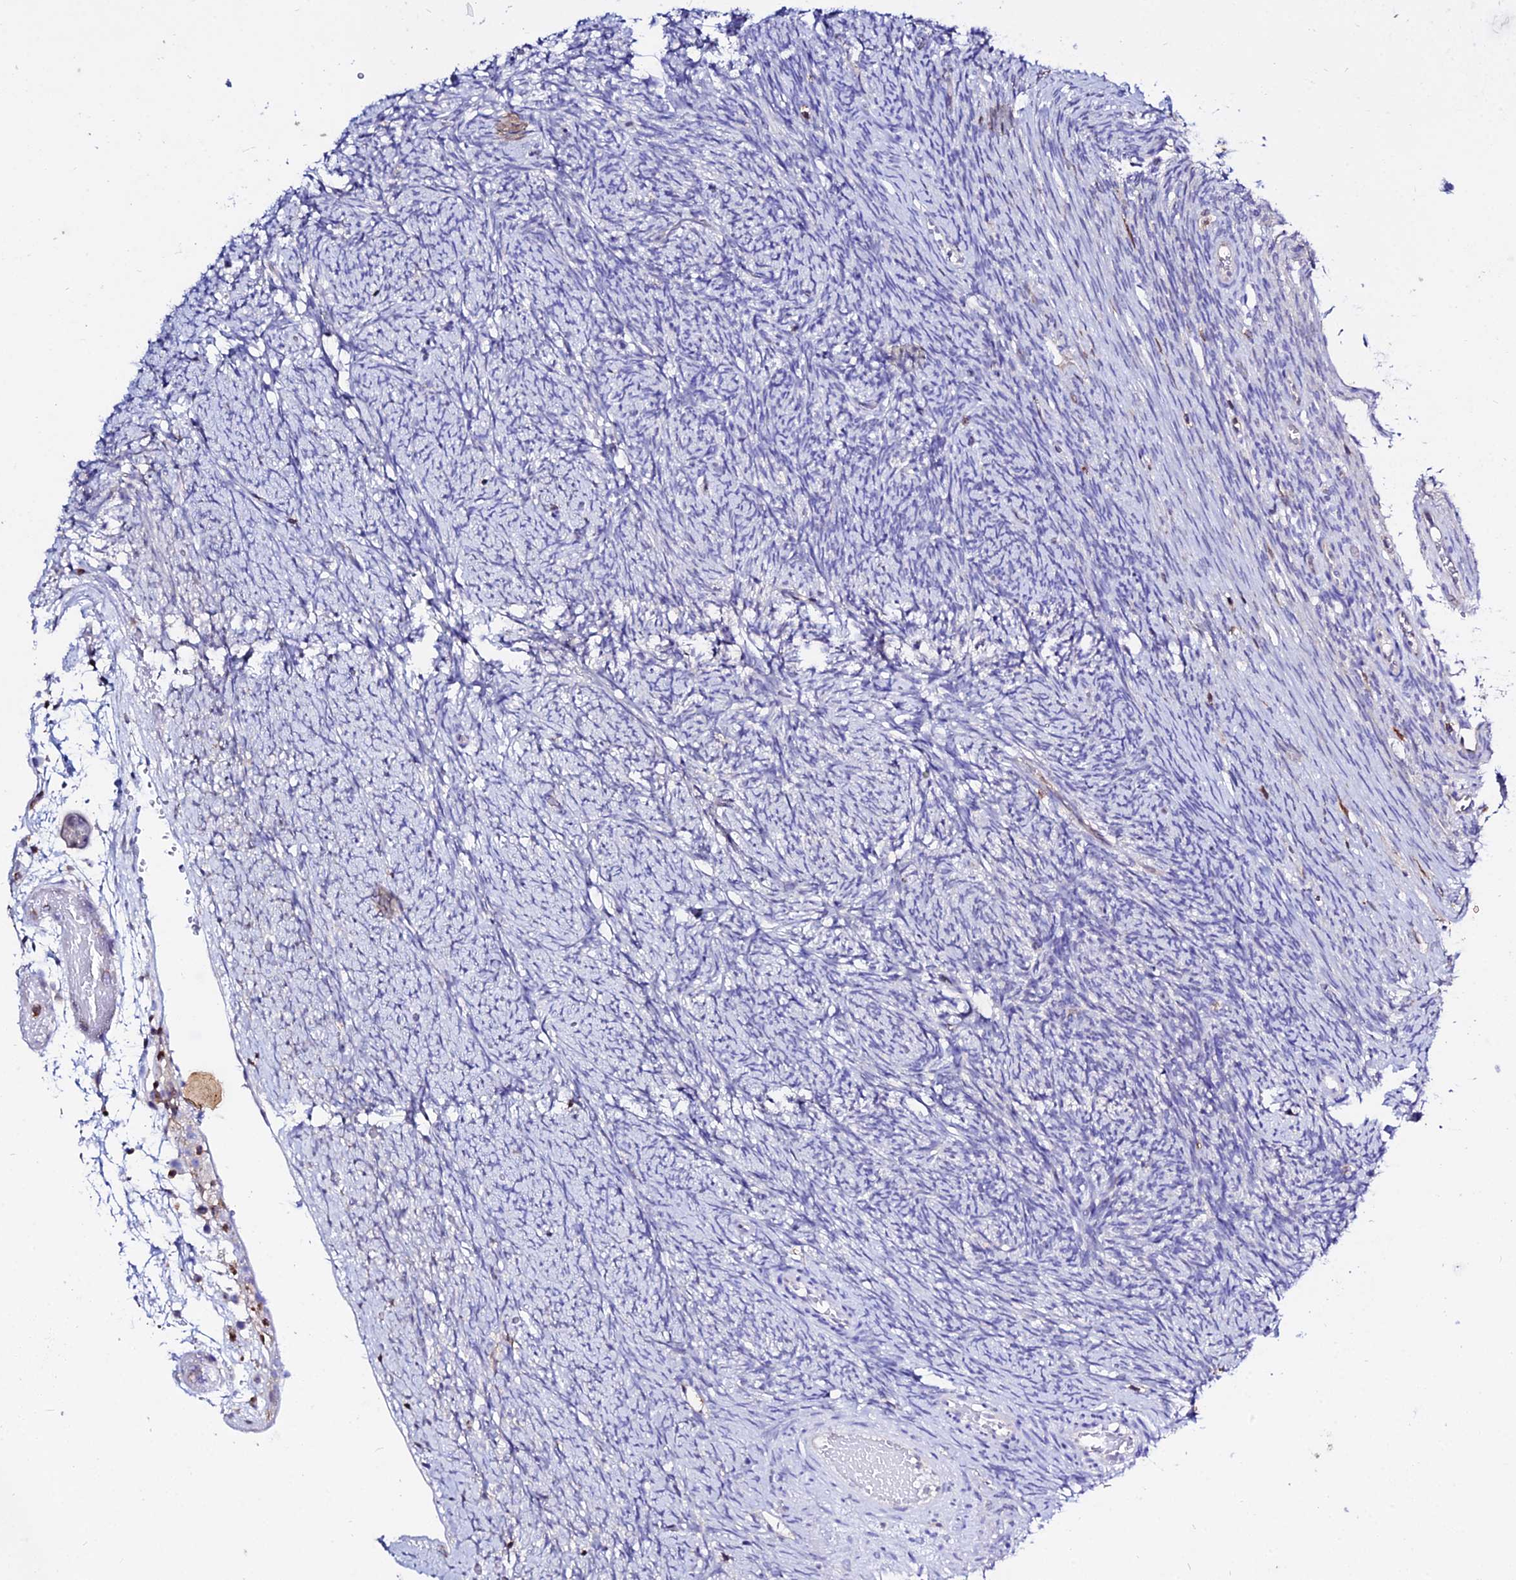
{"staining": {"intensity": "negative", "quantity": "none", "location": "none"}, "tissue": "ovary", "cell_type": "Follicle cells", "image_type": "normal", "snomed": [{"axis": "morphology", "description": "Normal tissue, NOS"}, {"axis": "topography", "description": "Ovary"}], "caption": "Human ovary stained for a protein using immunohistochemistry (IHC) reveals no staining in follicle cells.", "gene": "S100A16", "patient": {"sex": "female", "age": 44}}